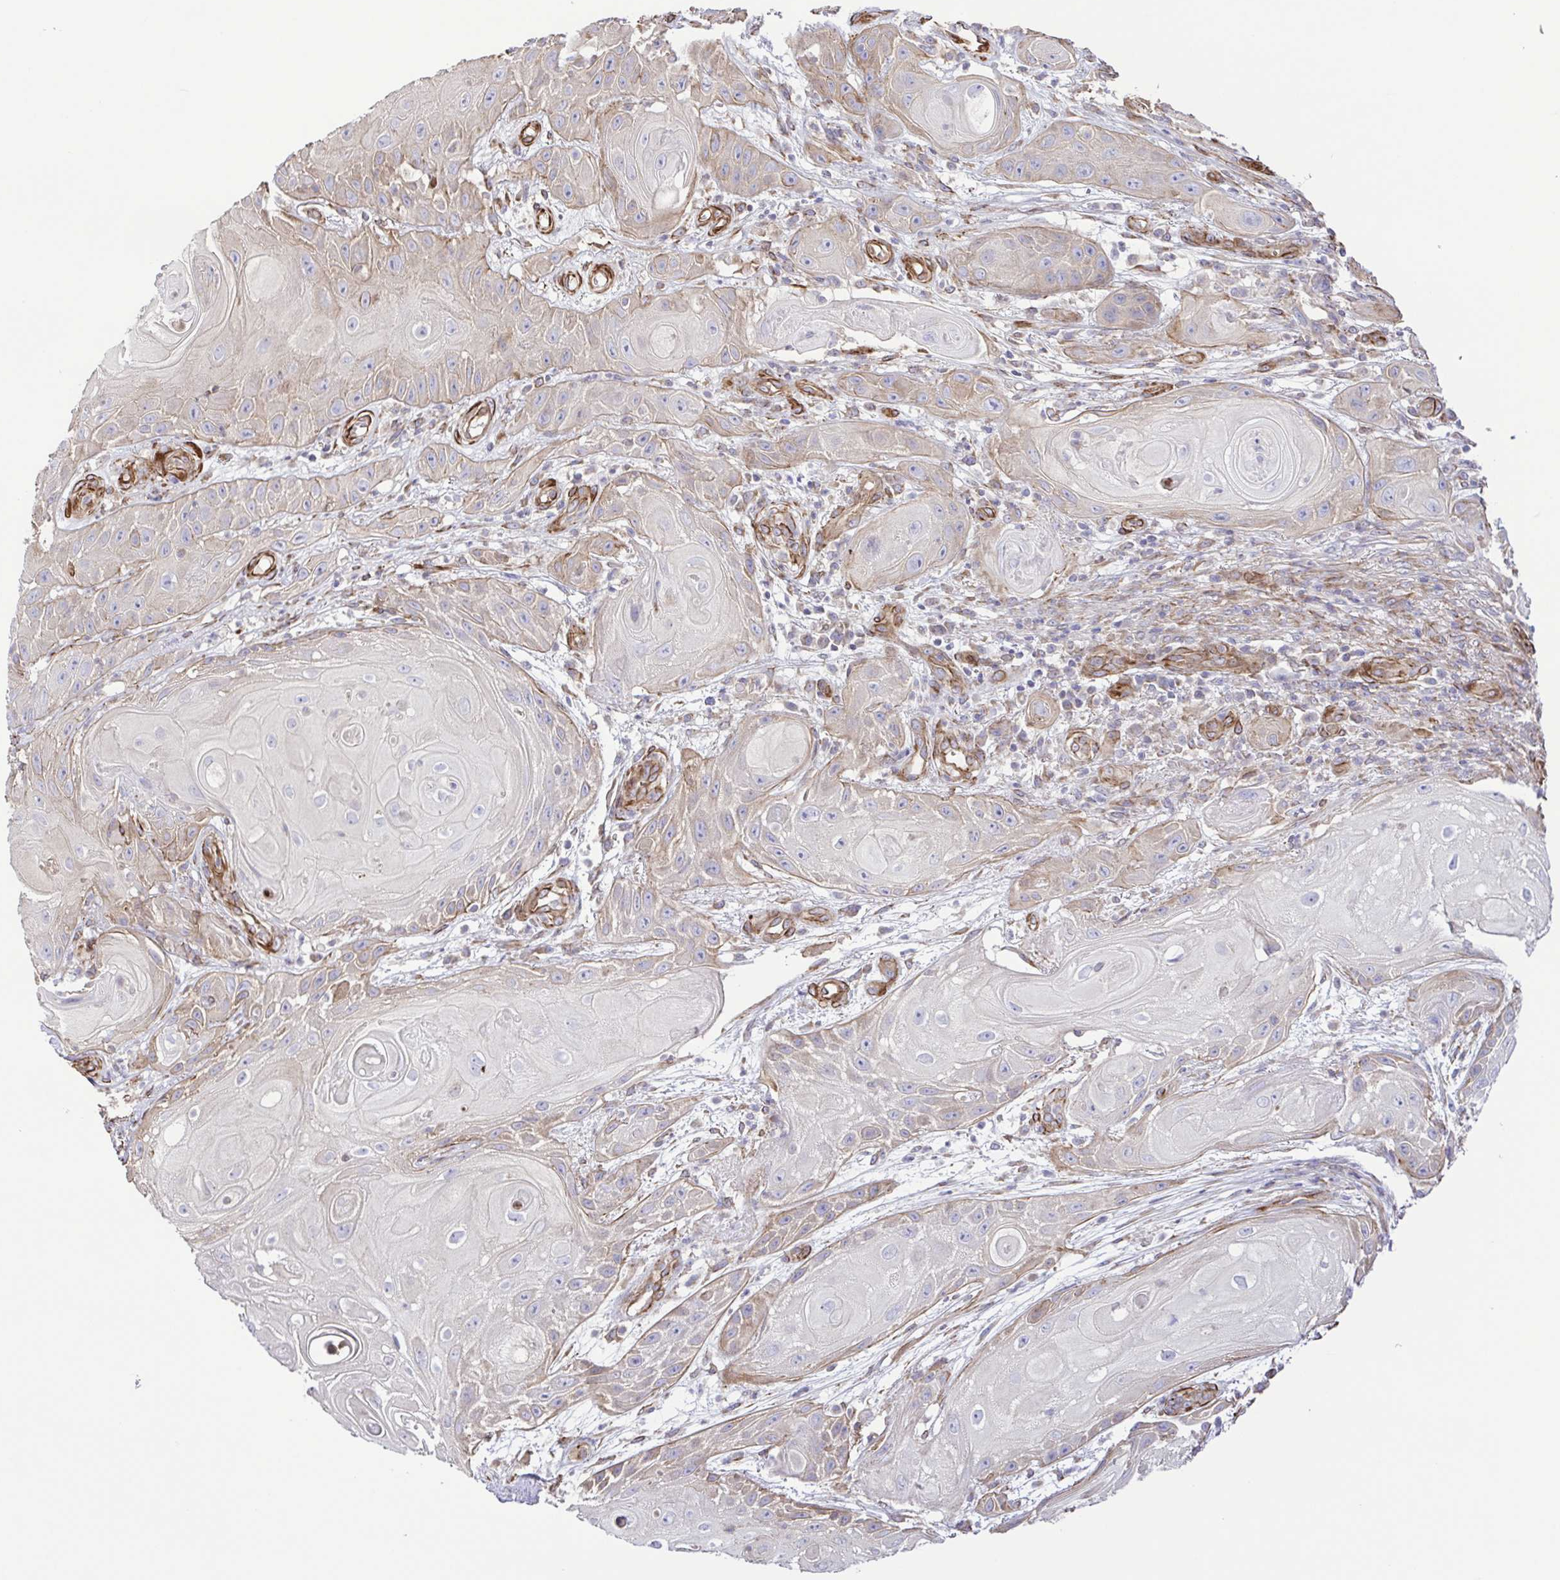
{"staining": {"intensity": "weak", "quantity": "<25%", "location": "cytoplasmic/membranous"}, "tissue": "skin cancer", "cell_type": "Tumor cells", "image_type": "cancer", "snomed": [{"axis": "morphology", "description": "Squamous cell carcinoma, NOS"}, {"axis": "topography", "description": "Skin"}], "caption": "Immunohistochemical staining of human skin squamous cell carcinoma reveals no significant expression in tumor cells.", "gene": "FLT1", "patient": {"sex": "male", "age": 62}}